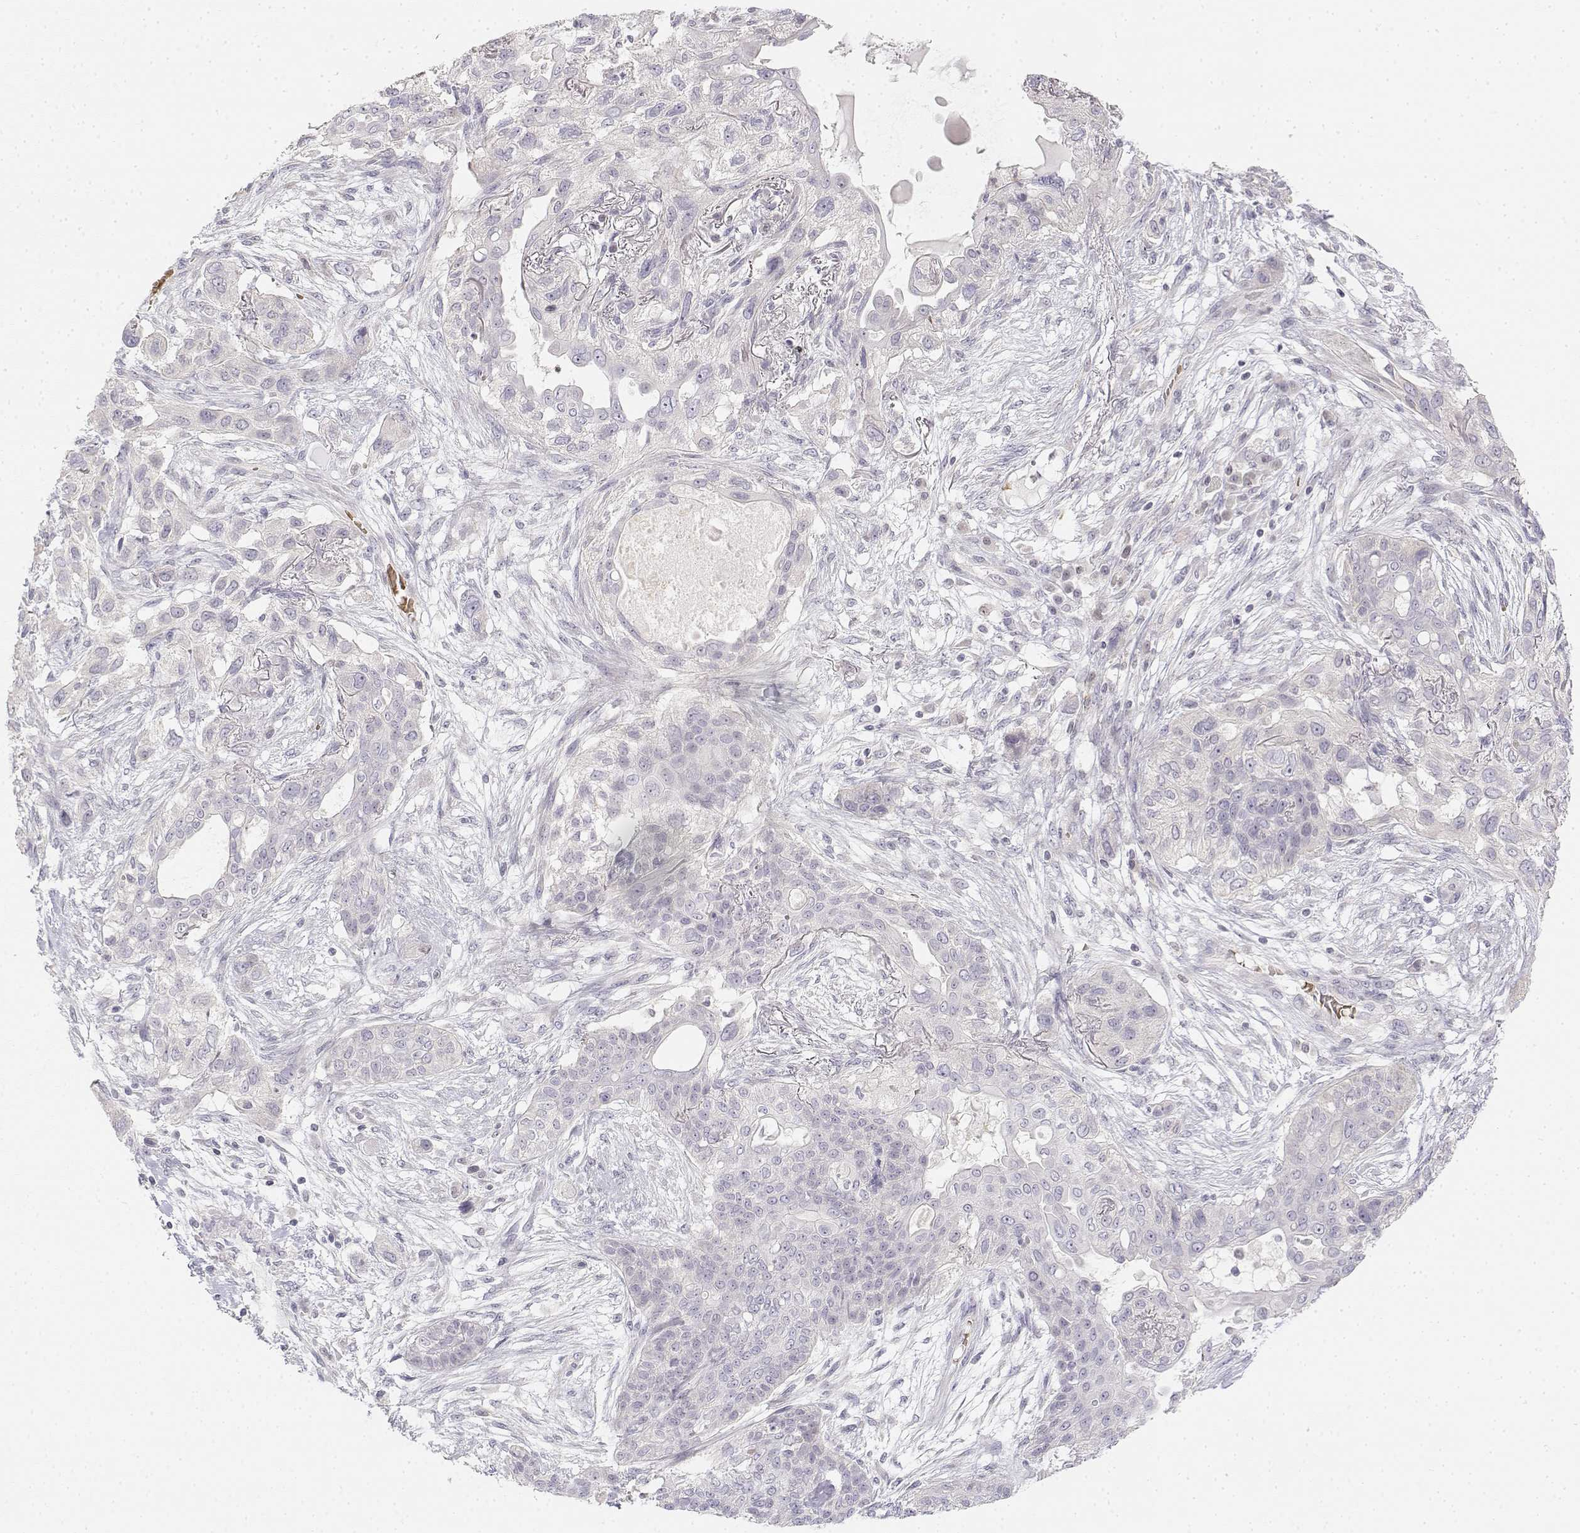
{"staining": {"intensity": "negative", "quantity": "none", "location": "none"}, "tissue": "lung cancer", "cell_type": "Tumor cells", "image_type": "cancer", "snomed": [{"axis": "morphology", "description": "Squamous cell carcinoma, NOS"}, {"axis": "topography", "description": "Lung"}], "caption": "Tumor cells are negative for brown protein staining in lung squamous cell carcinoma. (Brightfield microscopy of DAB immunohistochemistry (IHC) at high magnification).", "gene": "GLIPR1L2", "patient": {"sex": "female", "age": 70}}